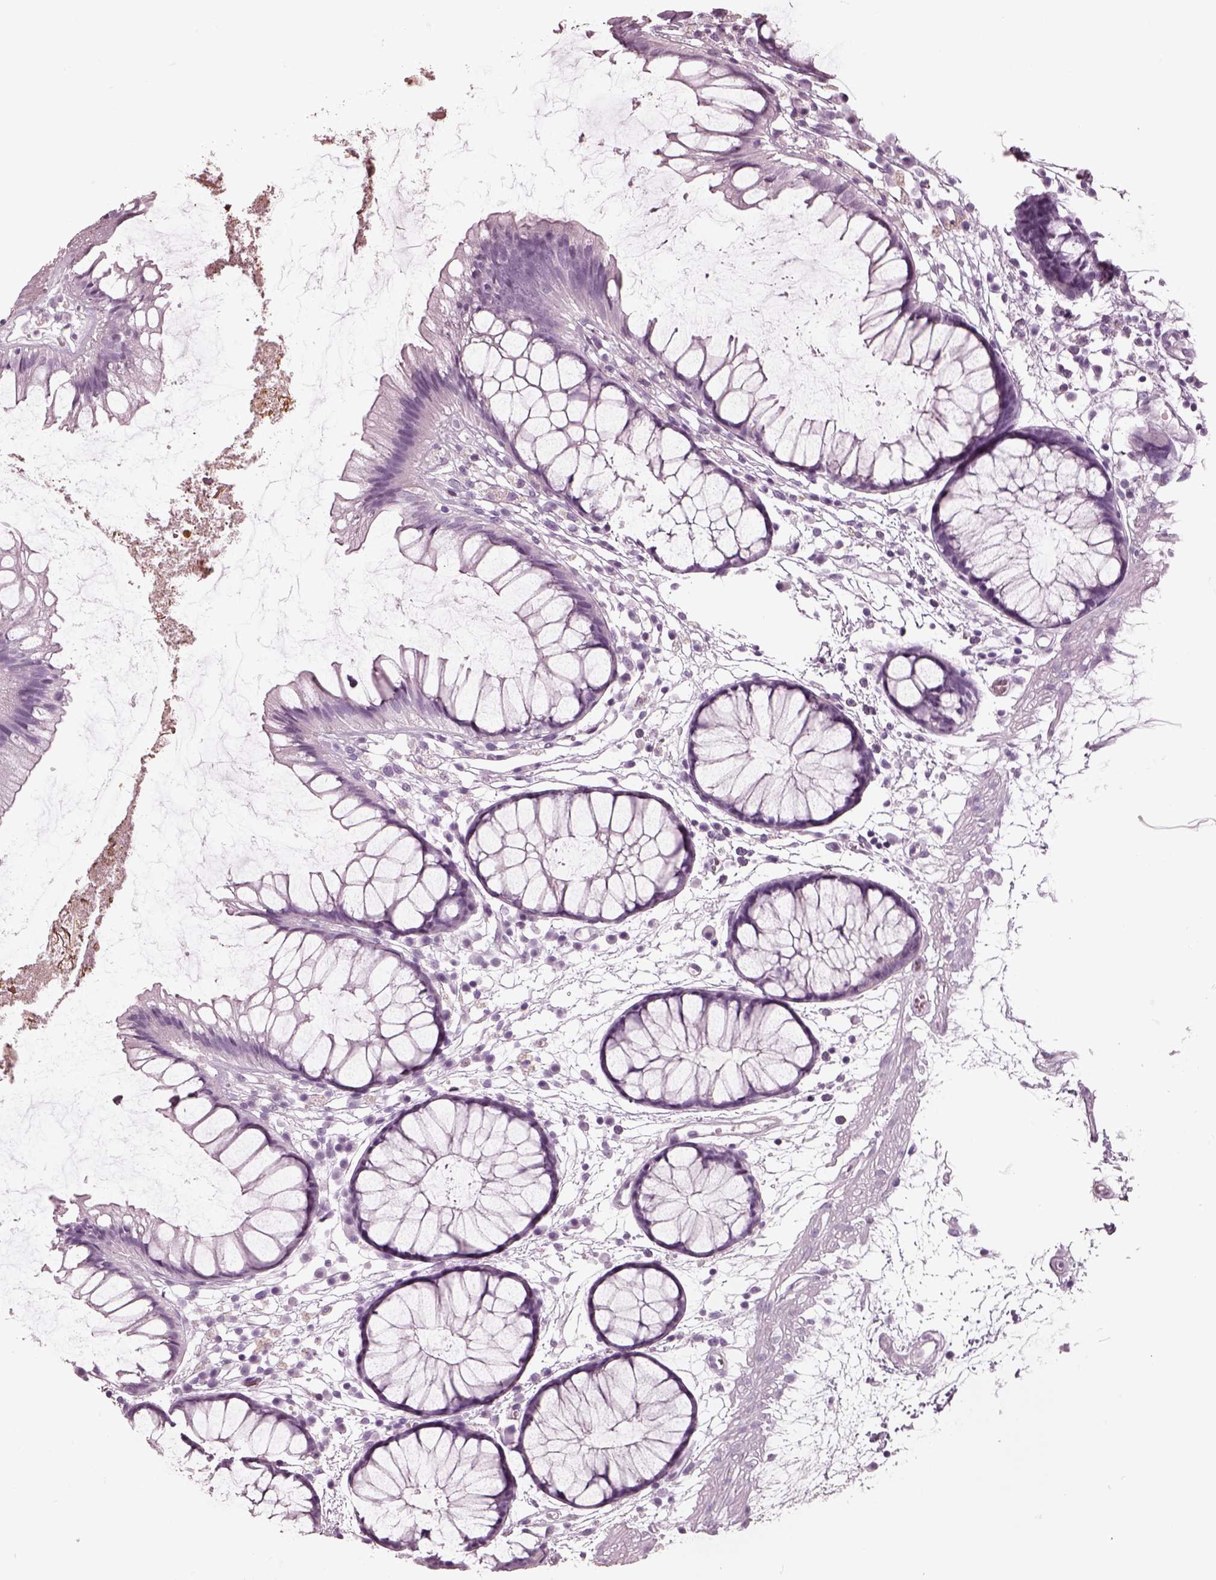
{"staining": {"intensity": "negative", "quantity": "none", "location": "none"}, "tissue": "colon", "cell_type": "Endothelial cells", "image_type": "normal", "snomed": [{"axis": "morphology", "description": "Normal tissue, NOS"}, {"axis": "morphology", "description": "Adenocarcinoma, NOS"}, {"axis": "topography", "description": "Colon"}], "caption": "DAB immunohistochemical staining of normal human colon exhibits no significant positivity in endothelial cells. (Stains: DAB (3,3'-diaminobenzidine) immunohistochemistry with hematoxylin counter stain, Microscopy: brightfield microscopy at high magnification).", "gene": "RCVRN", "patient": {"sex": "male", "age": 65}}